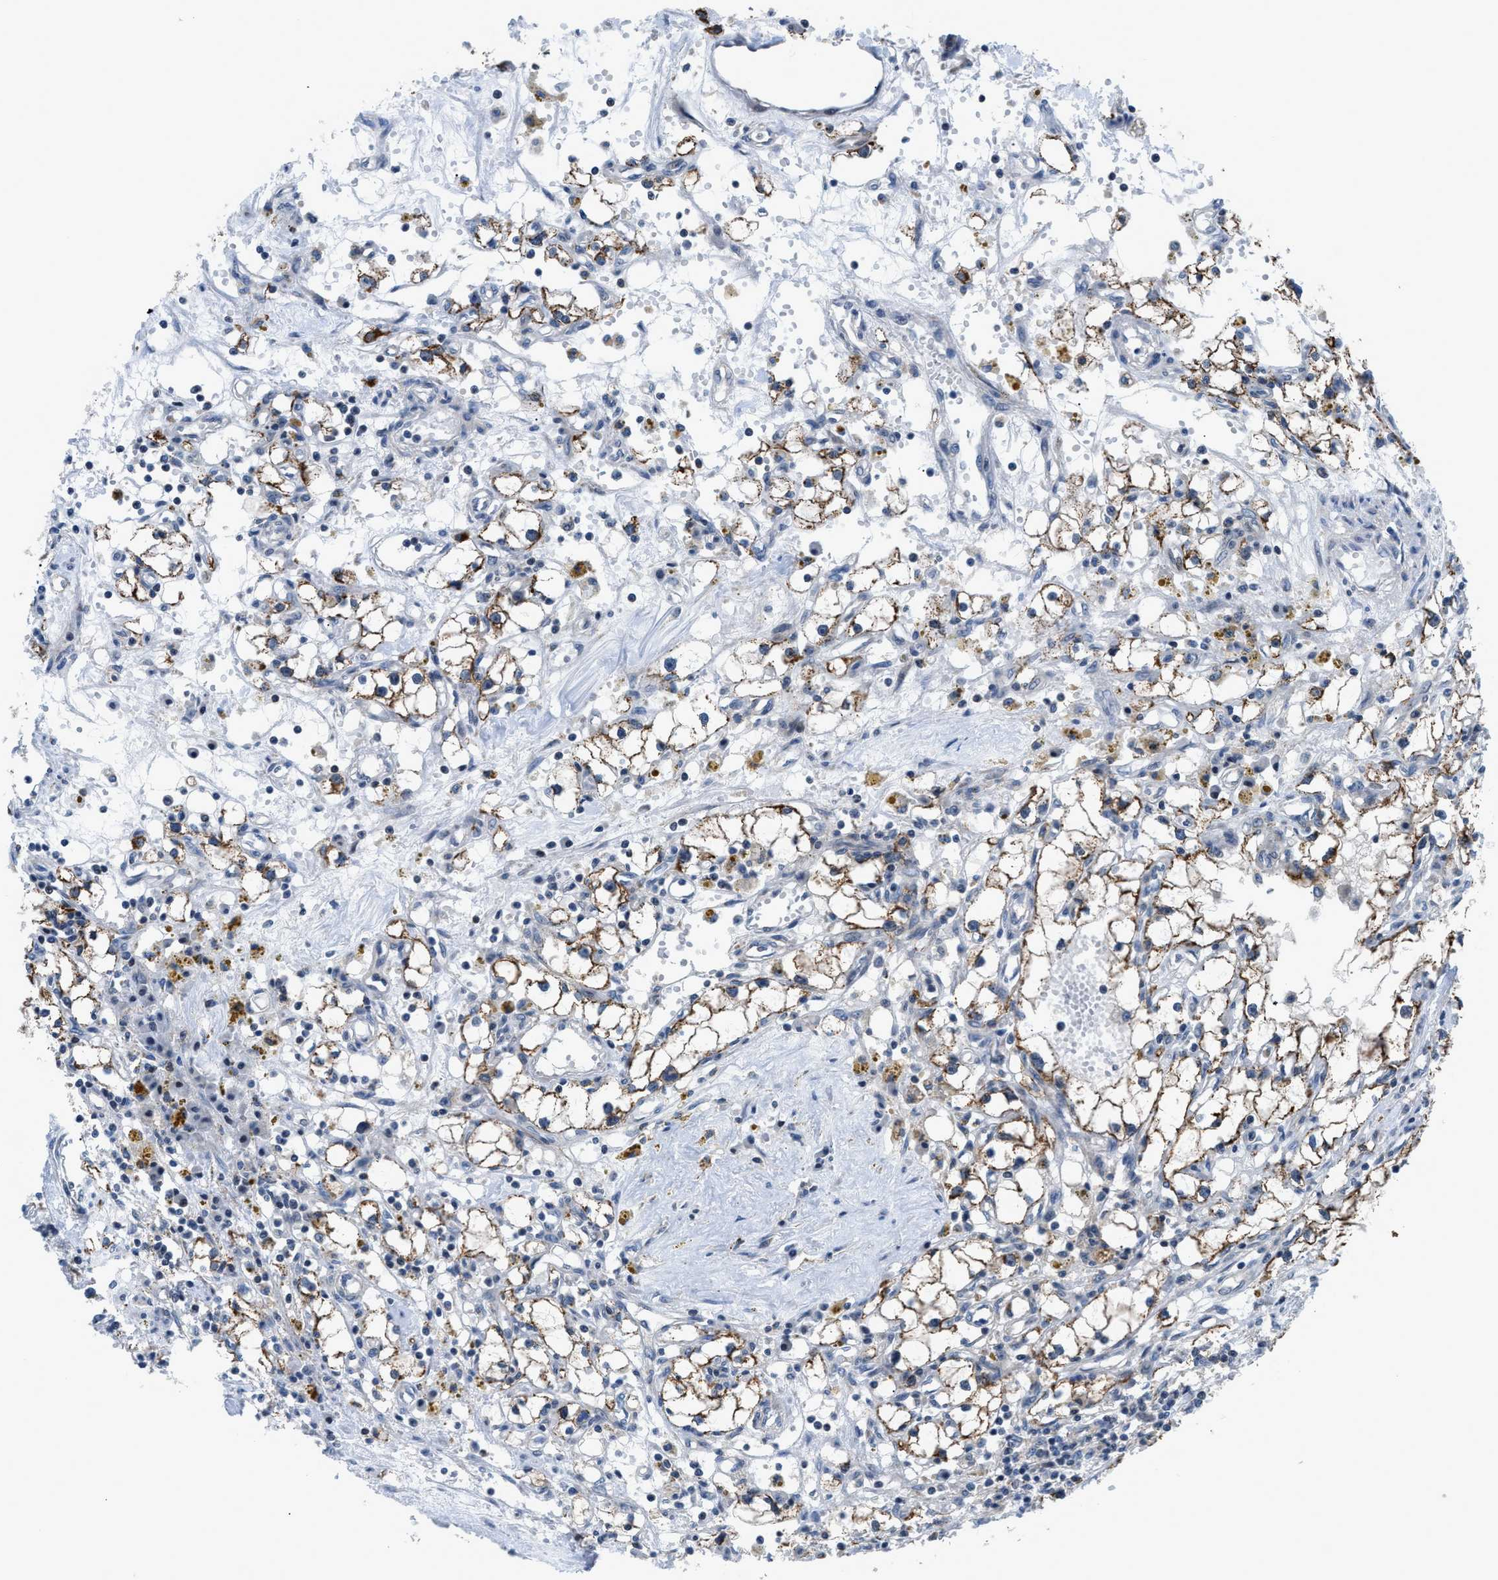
{"staining": {"intensity": "moderate", "quantity": ">75%", "location": "cytoplasmic/membranous"}, "tissue": "renal cancer", "cell_type": "Tumor cells", "image_type": "cancer", "snomed": [{"axis": "morphology", "description": "Adenocarcinoma, NOS"}, {"axis": "topography", "description": "Kidney"}], "caption": "Protein analysis of renal adenocarcinoma tissue exhibits moderate cytoplasmic/membranous positivity in approximately >75% of tumor cells. (DAB IHC, brown staining for protein, blue staining for nuclei).", "gene": "TMEM45B", "patient": {"sex": "male", "age": 56}}